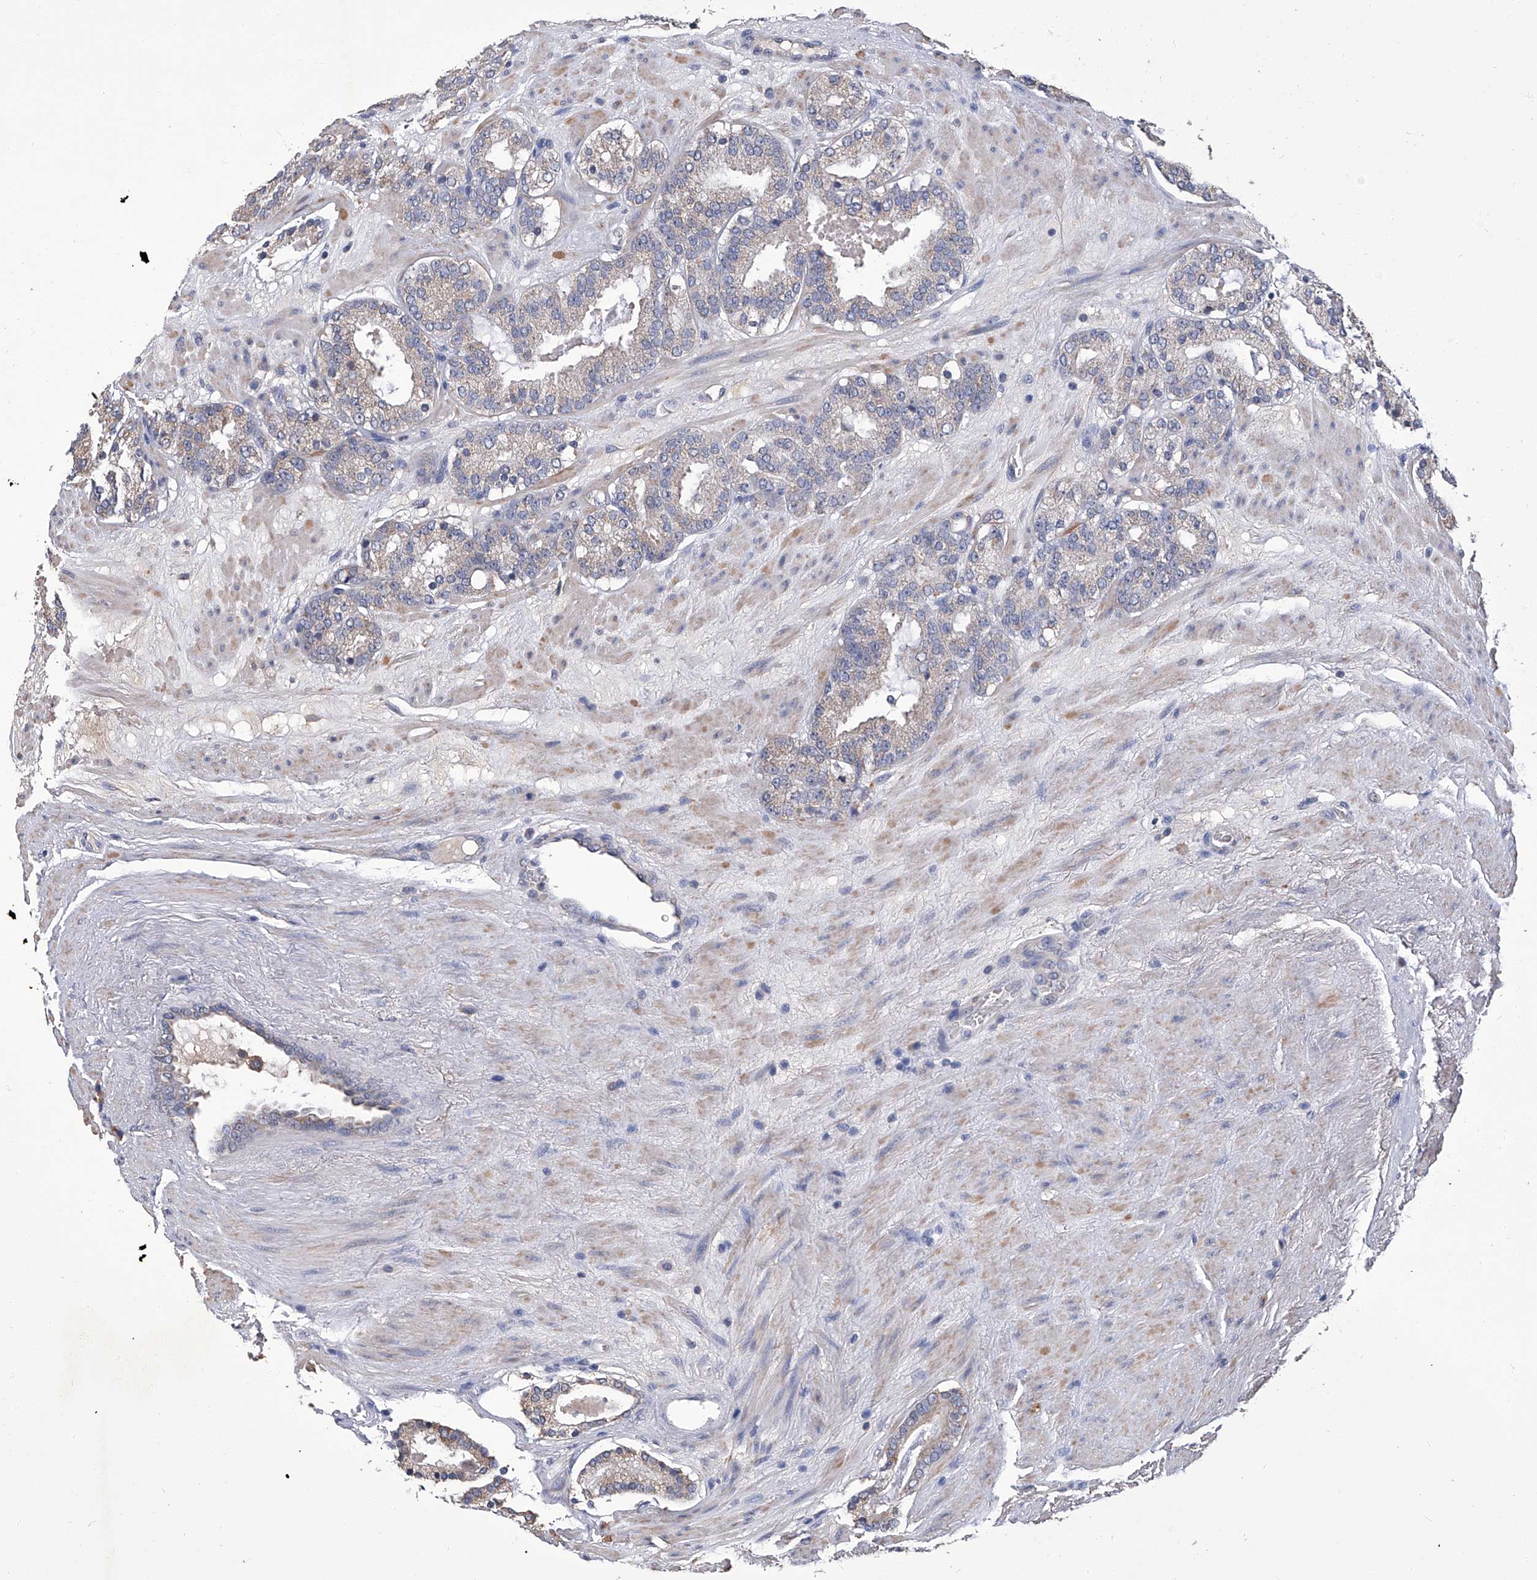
{"staining": {"intensity": "weak", "quantity": "<25%", "location": "cytoplasmic/membranous"}, "tissue": "prostate cancer", "cell_type": "Tumor cells", "image_type": "cancer", "snomed": [{"axis": "morphology", "description": "Adenocarcinoma, Low grade"}, {"axis": "topography", "description": "Prostate"}], "caption": "There is no significant expression in tumor cells of prostate adenocarcinoma (low-grade).", "gene": "OAT", "patient": {"sex": "male", "age": 69}}